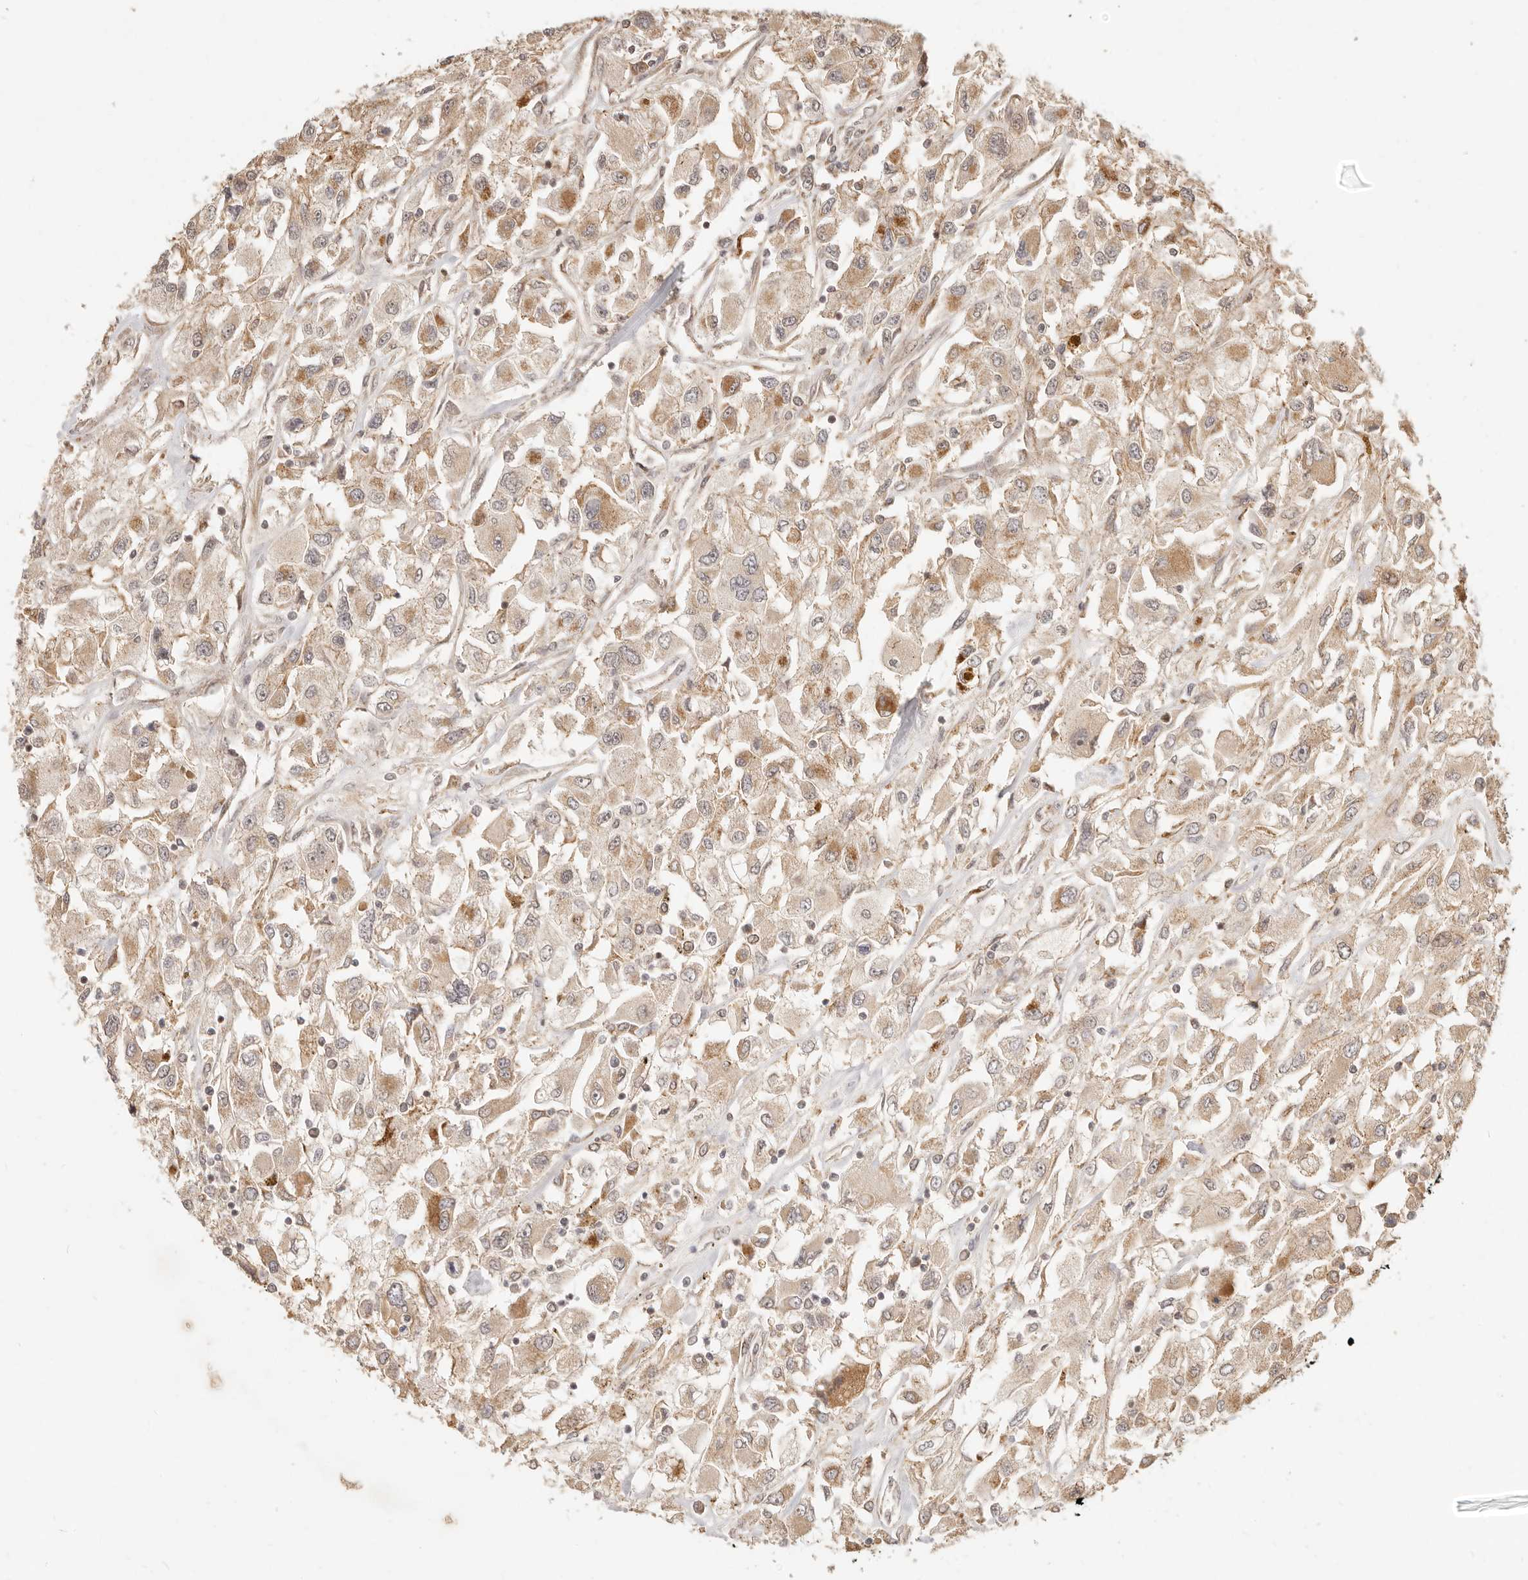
{"staining": {"intensity": "moderate", "quantity": ">75%", "location": "cytoplasmic/membranous"}, "tissue": "renal cancer", "cell_type": "Tumor cells", "image_type": "cancer", "snomed": [{"axis": "morphology", "description": "Adenocarcinoma, NOS"}, {"axis": "topography", "description": "Kidney"}], "caption": "DAB immunohistochemical staining of human renal cancer displays moderate cytoplasmic/membranous protein staining in approximately >75% of tumor cells. Immunohistochemistry (ihc) stains the protein in brown and the nuclei are stained blue.", "gene": "TIMM17A", "patient": {"sex": "female", "age": 52}}